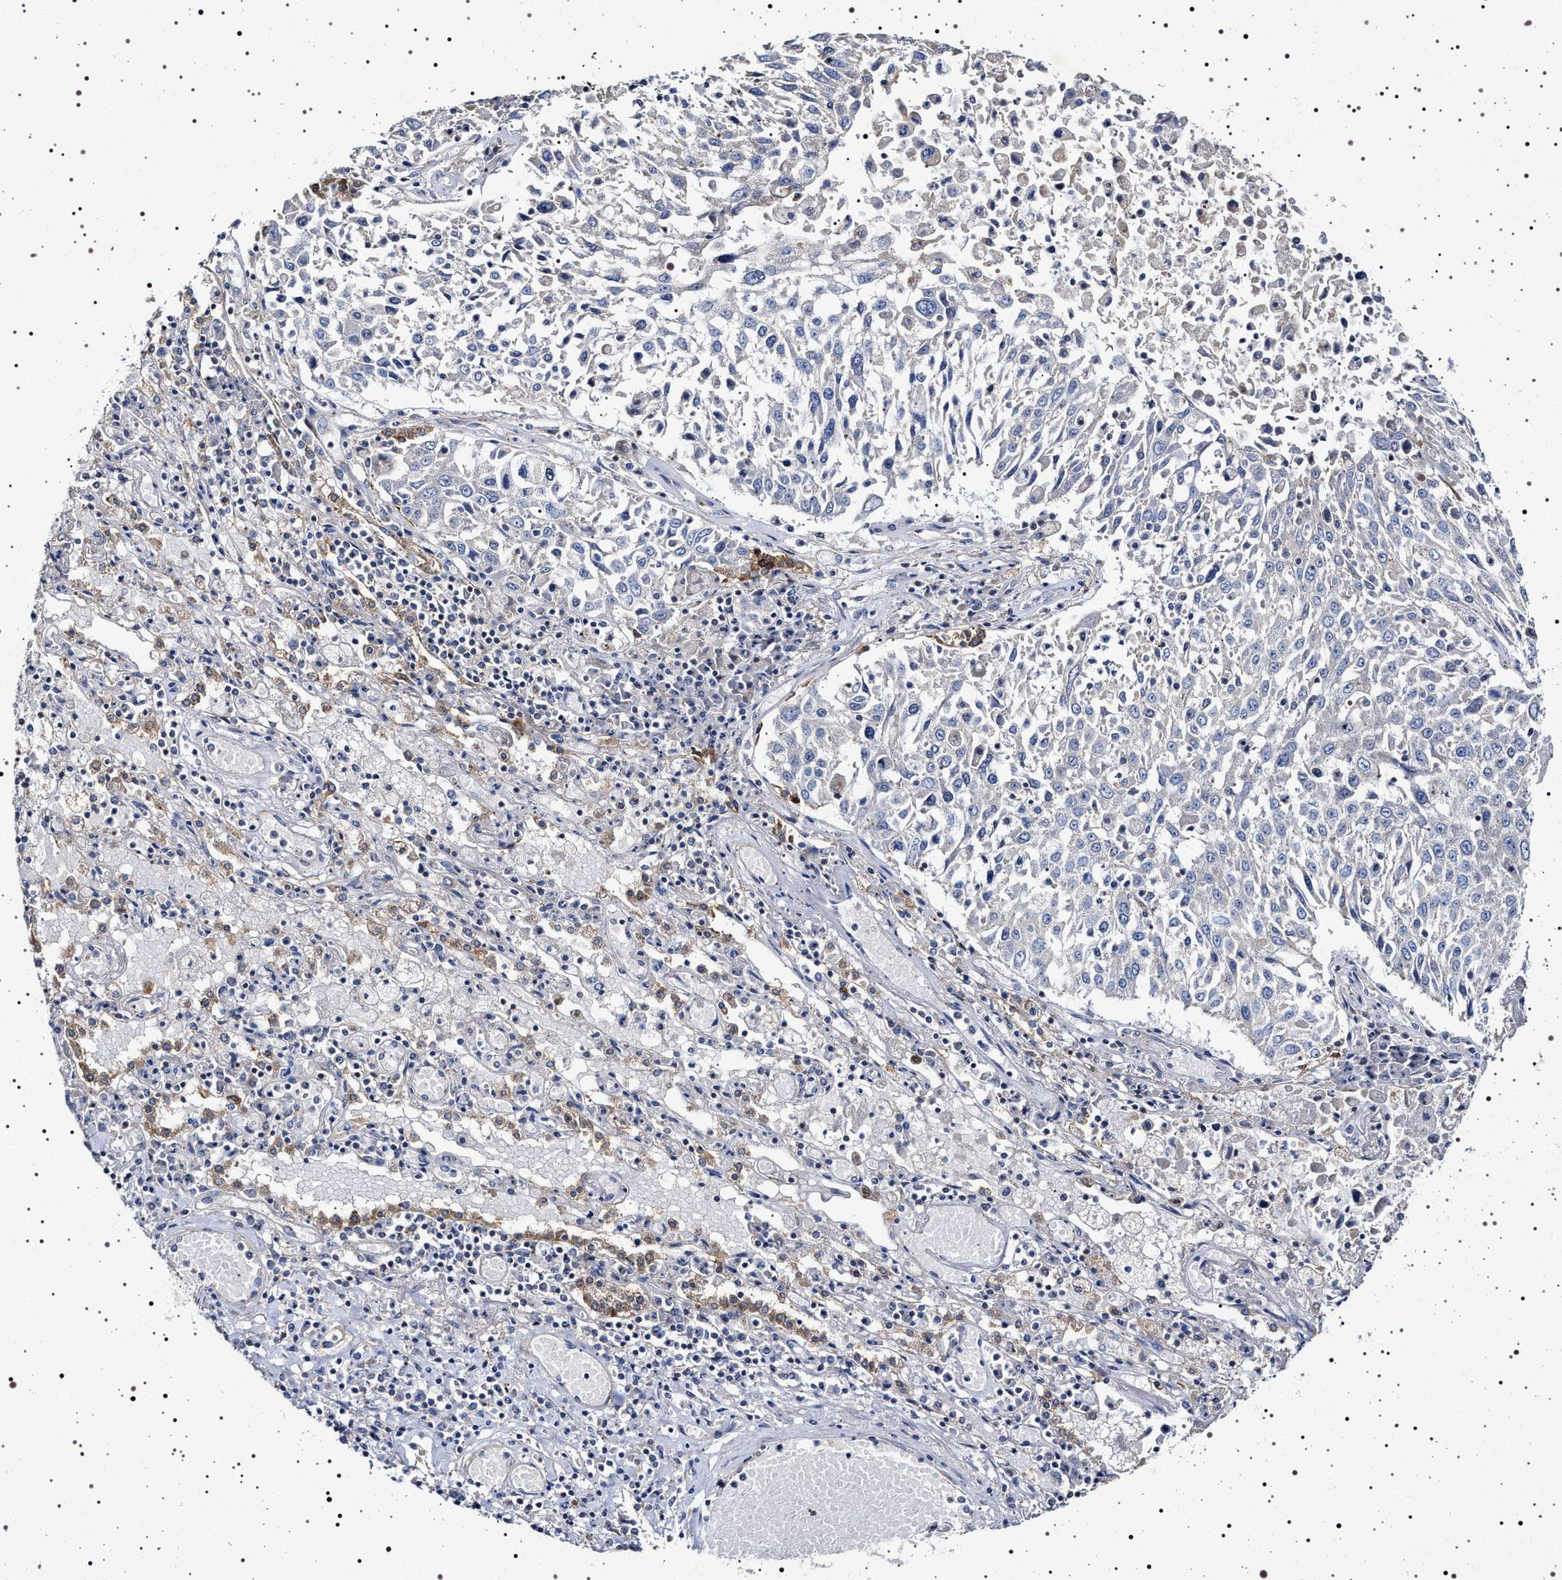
{"staining": {"intensity": "negative", "quantity": "none", "location": "none"}, "tissue": "lung cancer", "cell_type": "Tumor cells", "image_type": "cancer", "snomed": [{"axis": "morphology", "description": "Squamous cell carcinoma, NOS"}, {"axis": "topography", "description": "Lung"}], "caption": "There is no significant expression in tumor cells of lung squamous cell carcinoma.", "gene": "NAALADL2", "patient": {"sex": "male", "age": 65}}